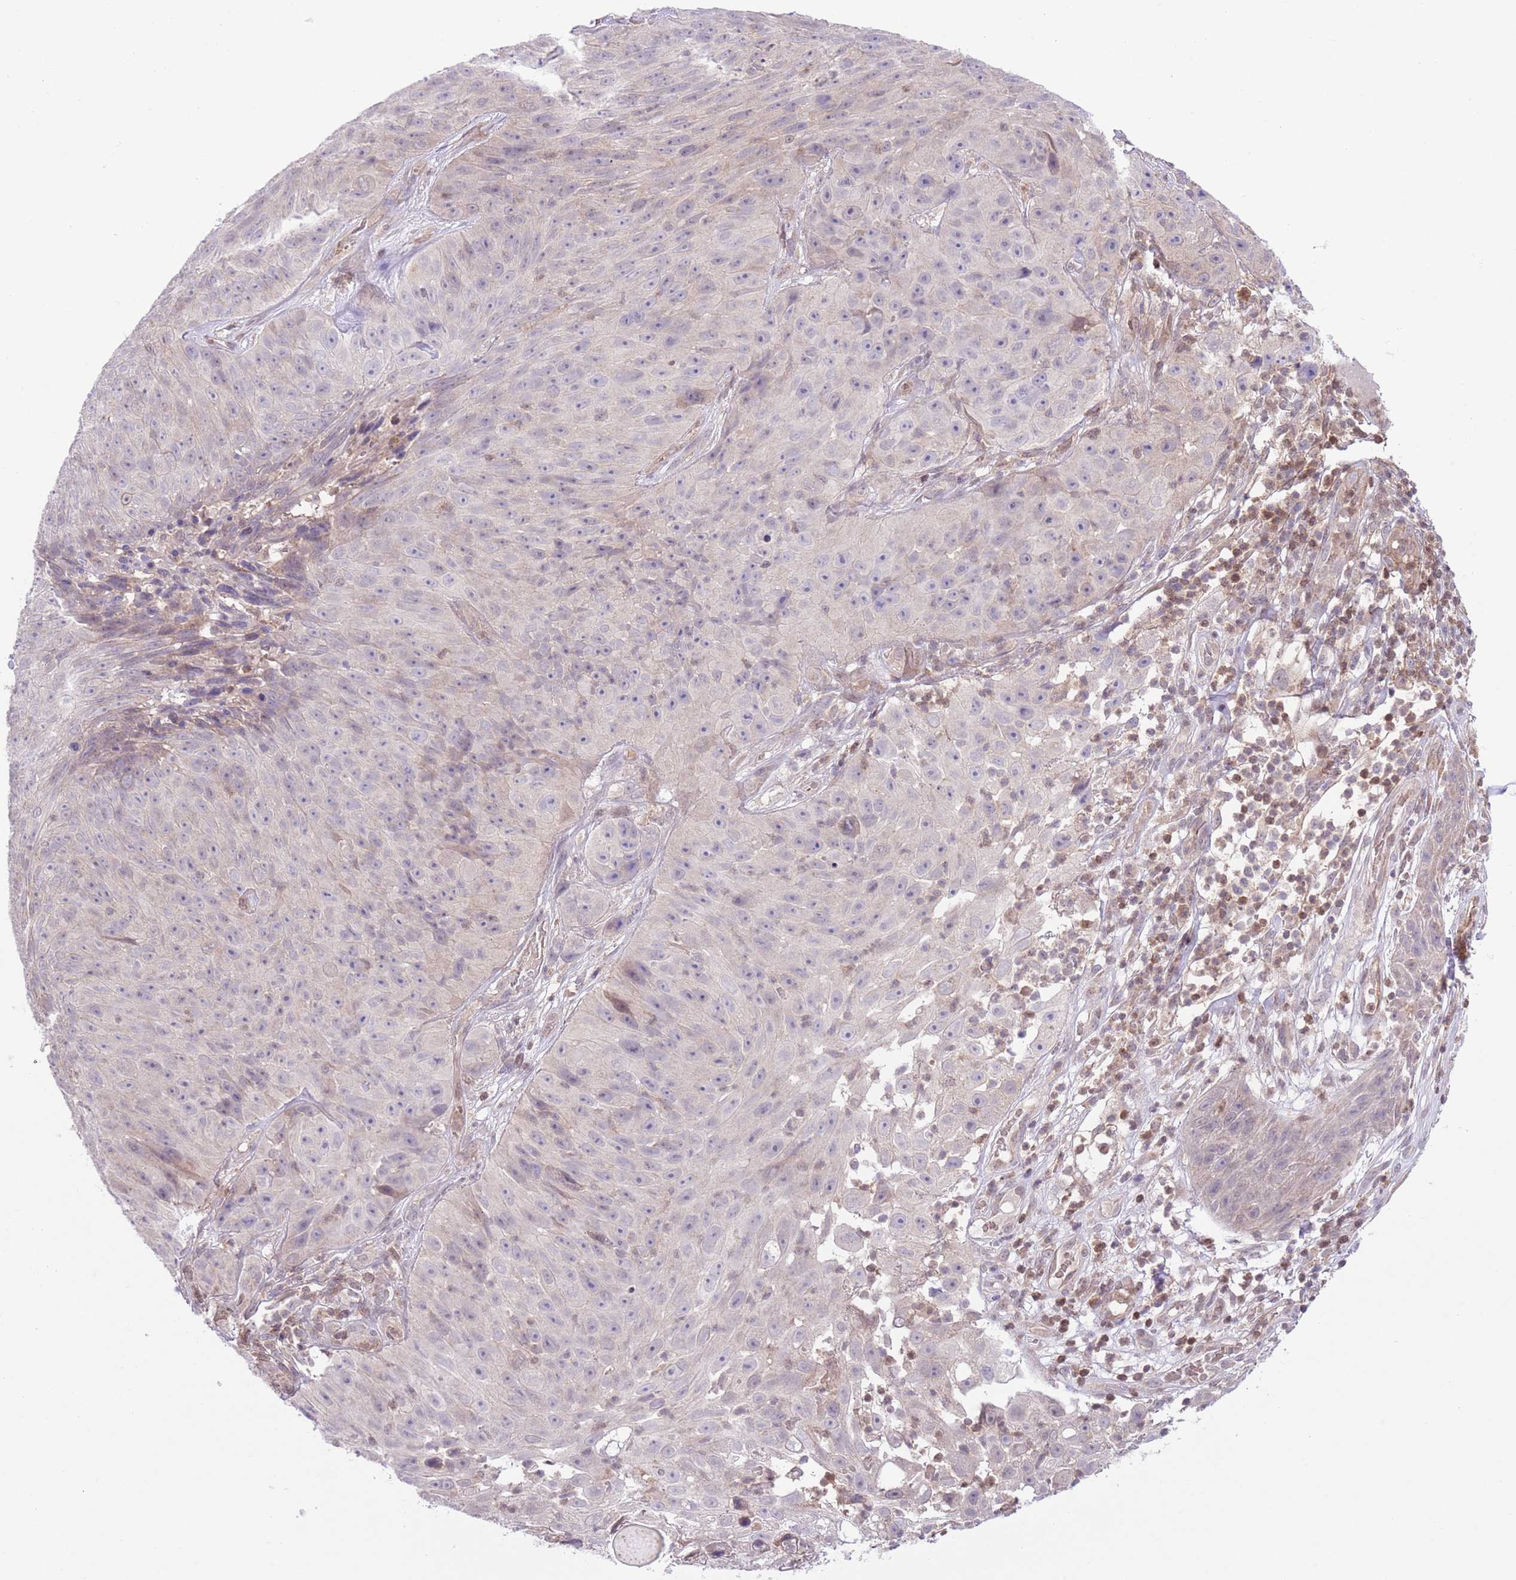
{"staining": {"intensity": "negative", "quantity": "none", "location": "none"}, "tissue": "skin cancer", "cell_type": "Tumor cells", "image_type": "cancer", "snomed": [{"axis": "morphology", "description": "Squamous cell carcinoma, NOS"}, {"axis": "topography", "description": "Skin"}], "caption": "Immunohistochemical staining of human squamous cell carcinoma (skin) demonstrates no significant staining in tumor cells.", "gene": "HDHD2", "patient": {"sex": "female", "age": 87}}